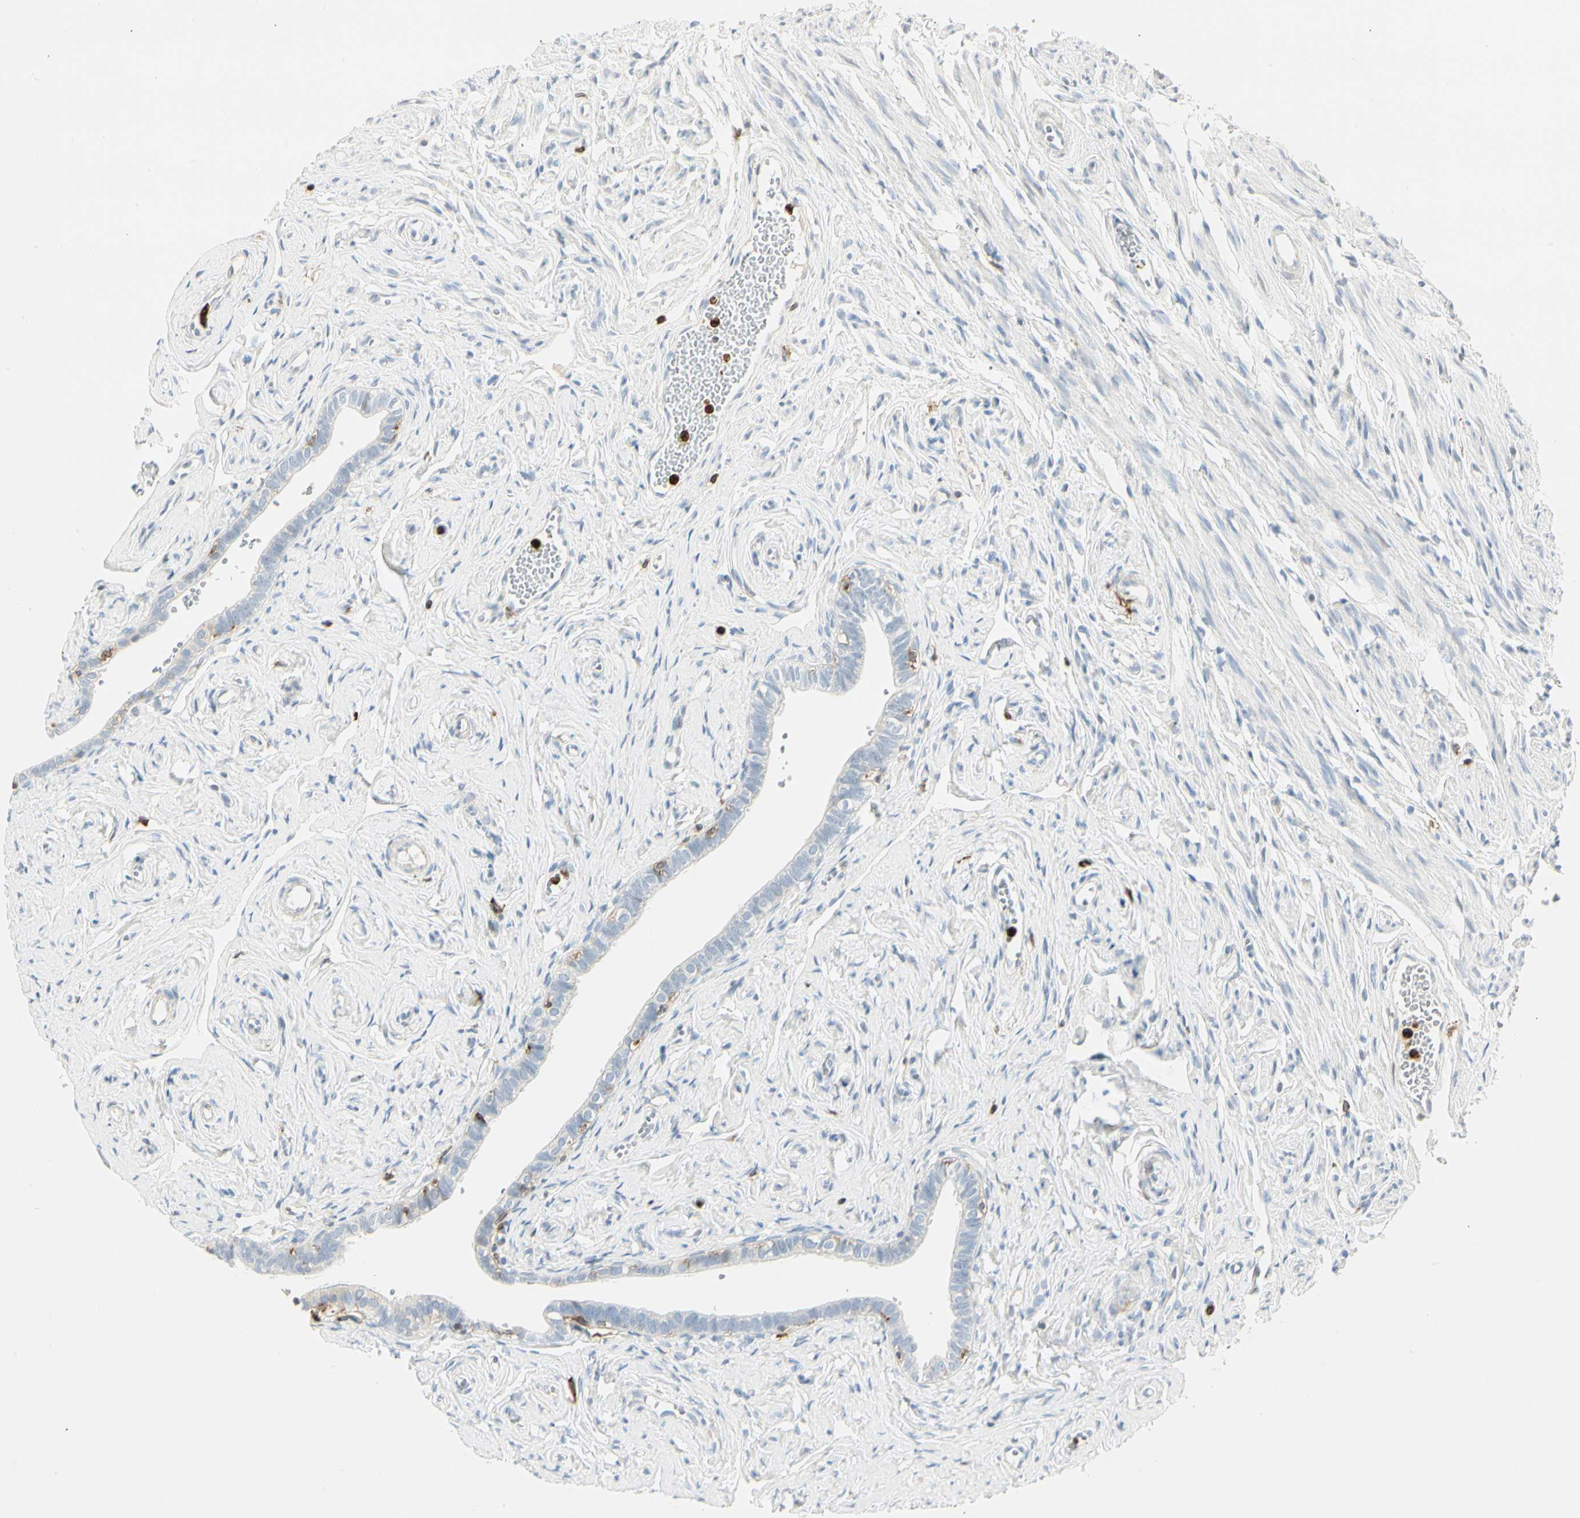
{"staining": {"intensity": "negative", "quantity": "none", "location": "none"}, "tissue": "fallopian tube", "cell_type": "Glandular cells", "image_type": "normal", "snomed": [{"axis": "morphology", "description": "Normal tissue, NOS"}, {"axis": "topography", "description": "Fallopian tube"}], "caption": "Human fallopian tube stained for a protein using immunohistochemistry (IHC) exhibits no staining in glandular cells.", "gene": "ITGB2", "patient": {"sex": "female", "age": 71}}